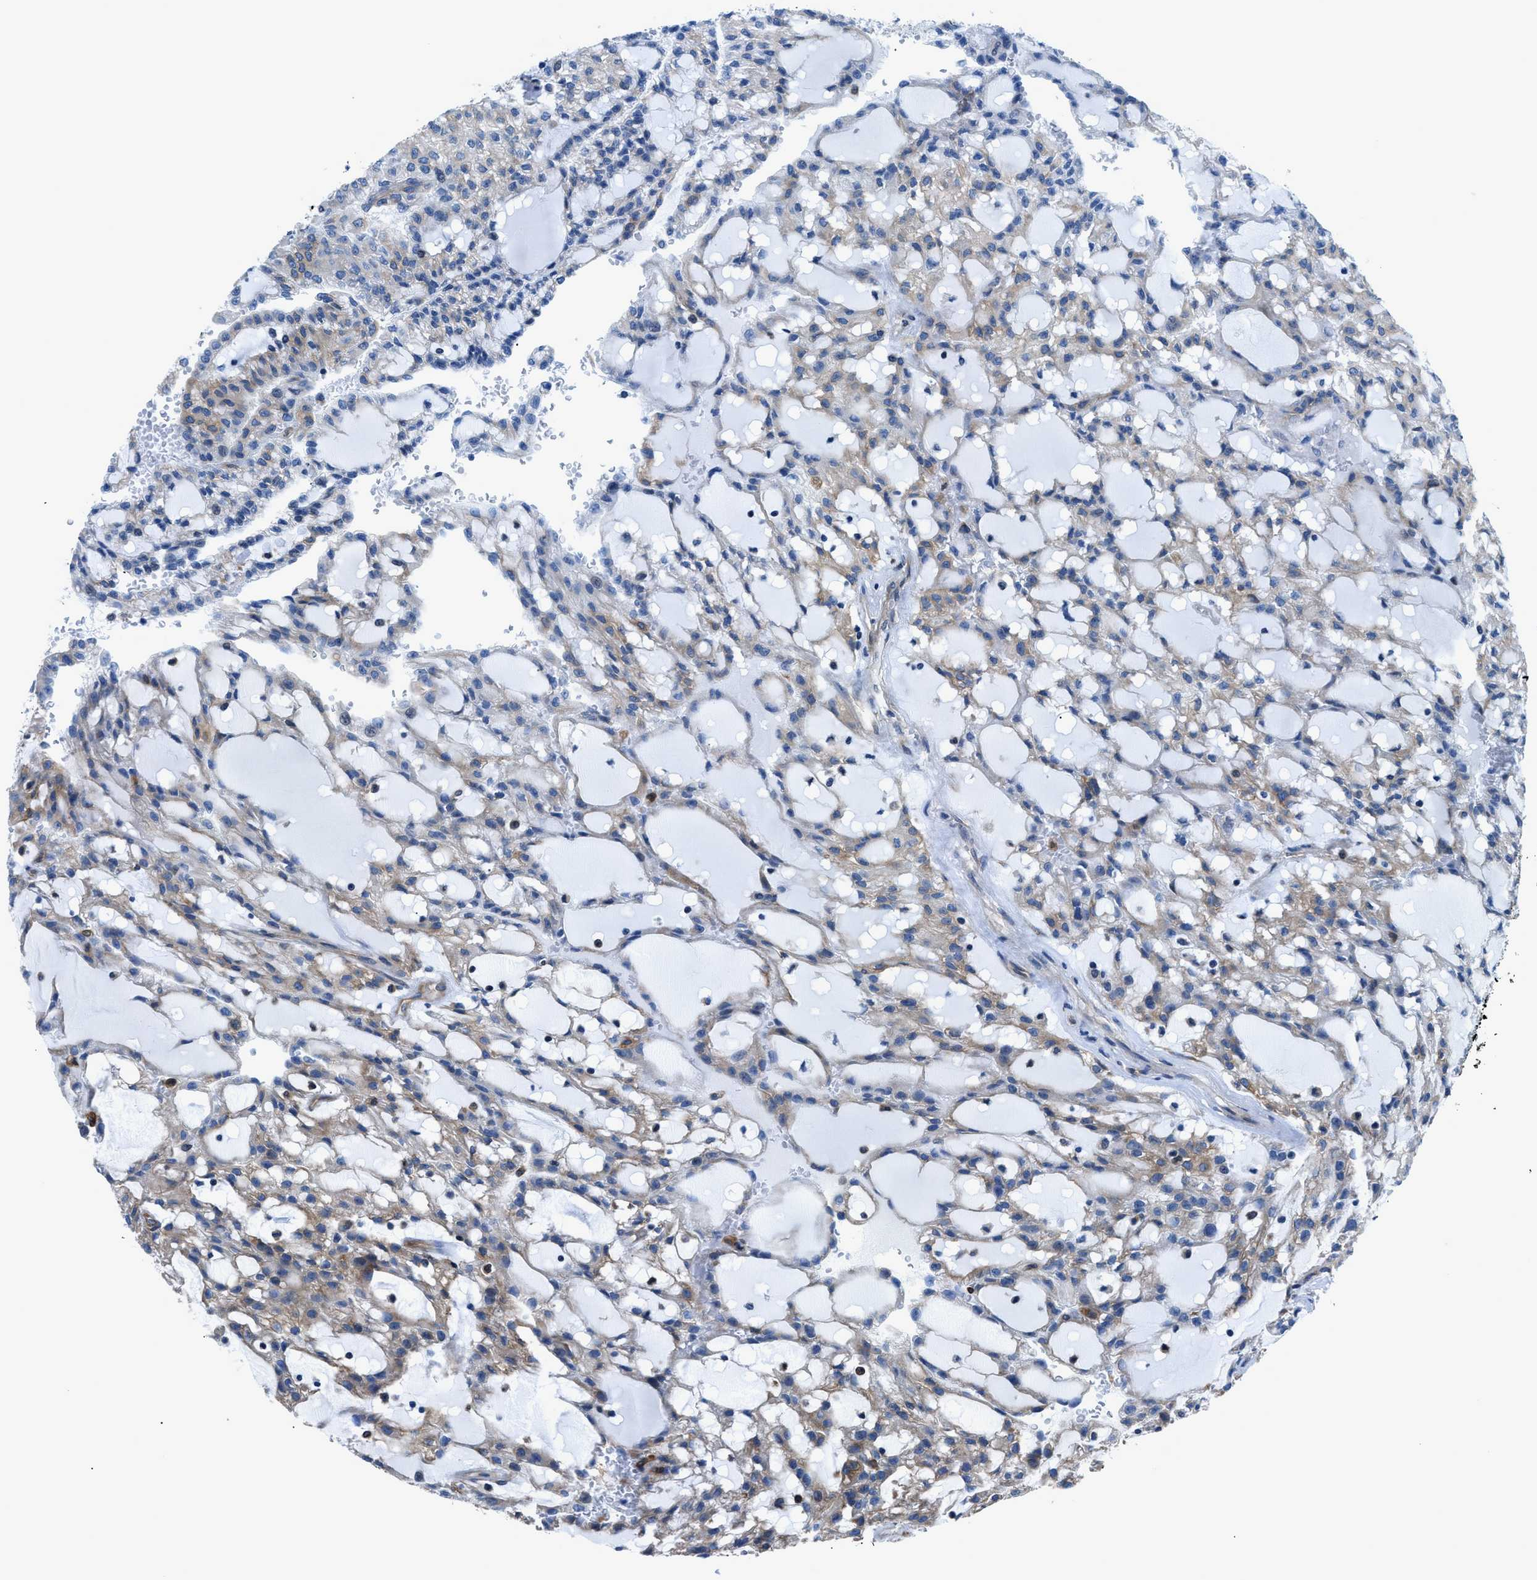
{"staining": {"intensity": "weak", "quantity": "<25%", "location": "cytoplasmic/membranous"}, "tissue": "renal cancer", "cell_type": "Tumor cells", "image_type": "cancer", "snomed": [{"axis": "morphology", "description": "Adenocarcinoma, NOS"}, {"axis": "topography", "description": "Kidney"}], "caption": "Protein analysis of renal adenocarcinoma exhibits no significant staining in tumor cells. (IHC, brightfield microscopy, high magnification).", "gene": "DMAC1", "patient": {"sex": "male", "age": 63}}